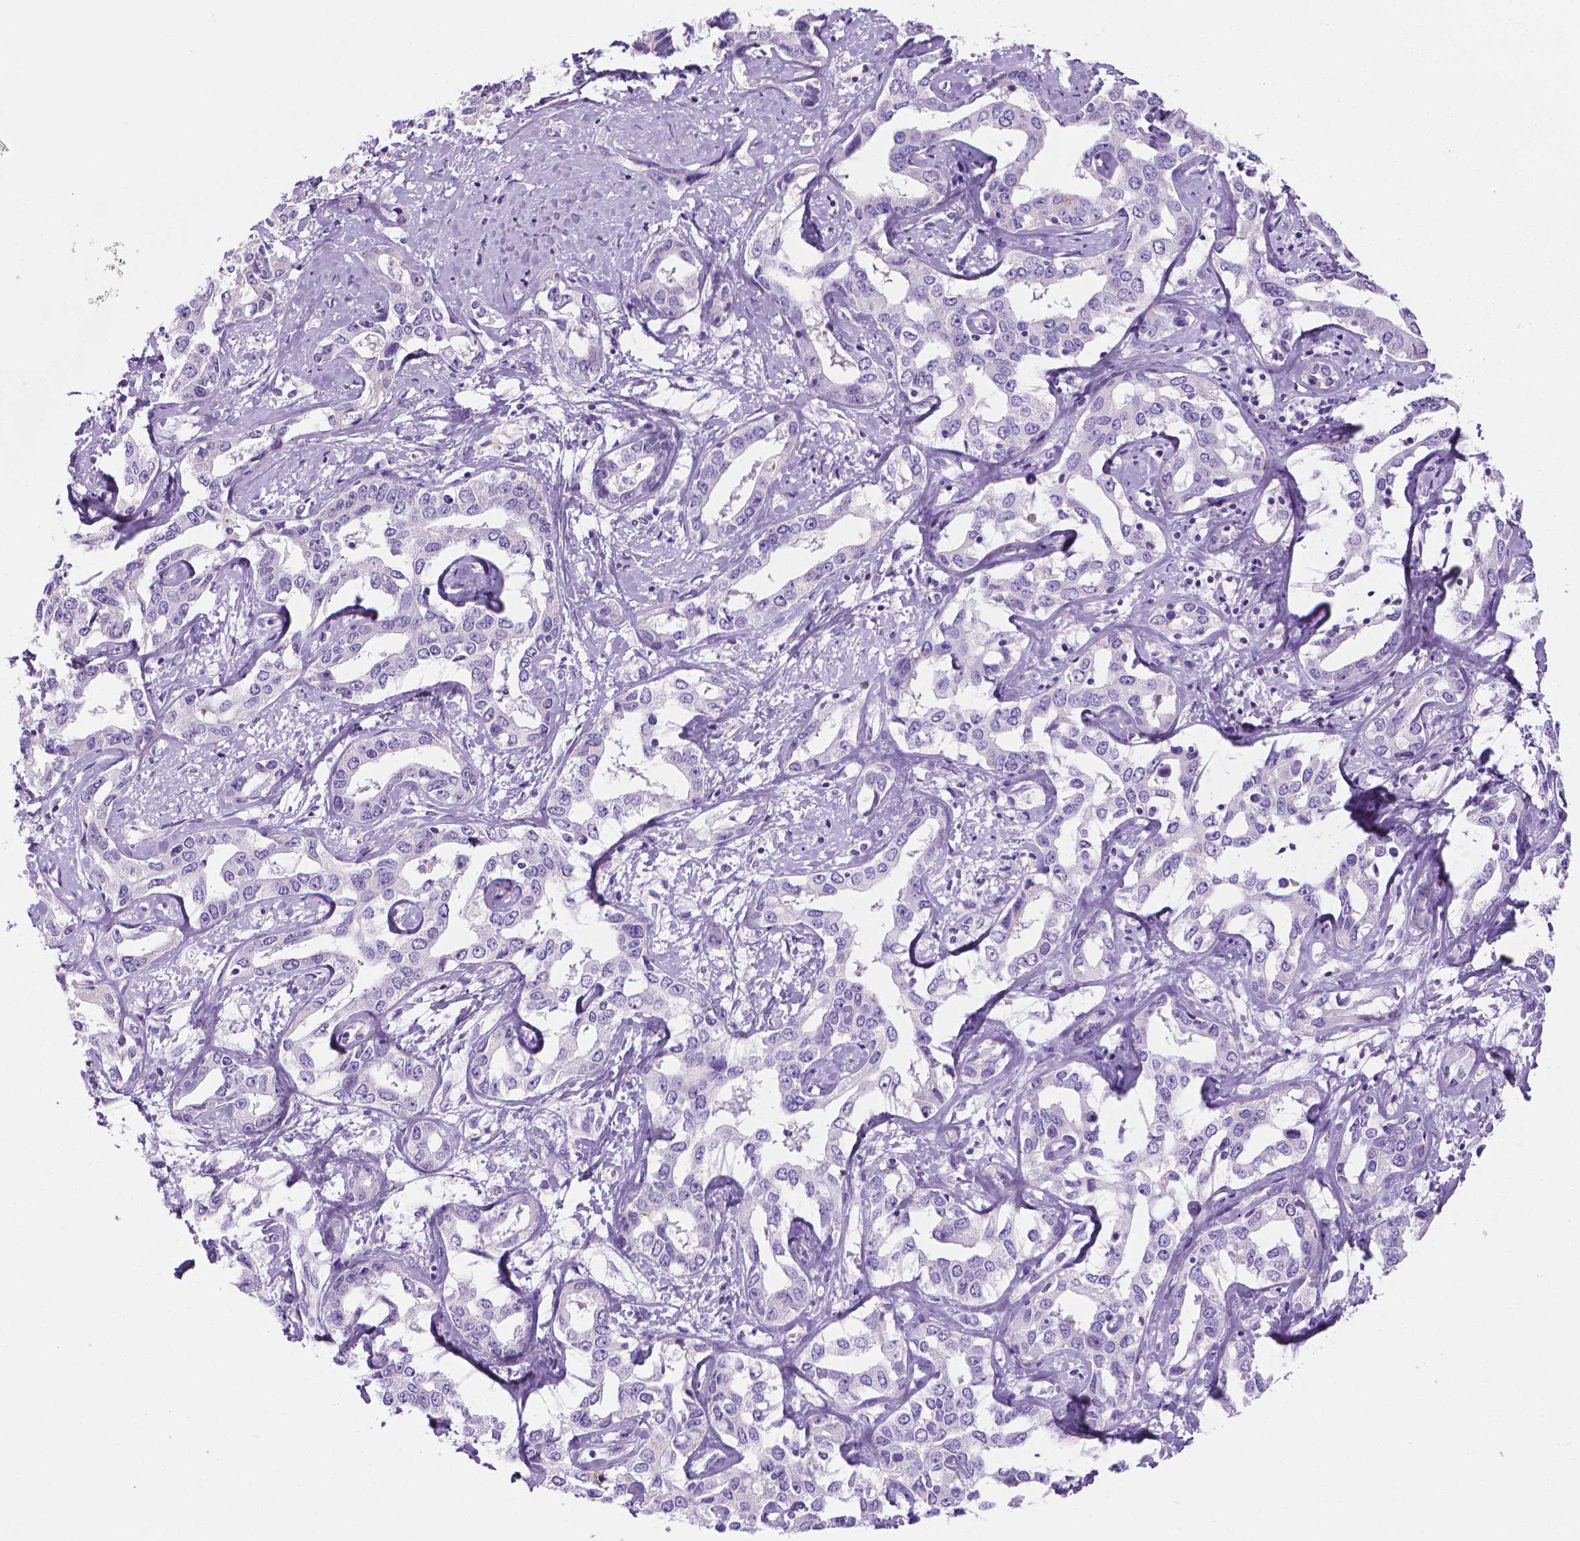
{"staining": {"intensity": "negative", "quantity": "none", "location": "none"}, "tissue": "liver cancer", "cell_type": "Tumor cells", "image_type": "cancer", "snomed": [{"axis": "morphology", "description": "Cholangiocarcinoma"}, {"axis": "topography", "description": "Liver"}], "caption": "DAB (3,3'-diaminobenzidine) immunohistochemical staining of cholangiocarcinoma (liver) reveals no significant positivity in tumor cells. Nuclei are stained in blue.", "gene": "FASN", "patient": {"sex": "male", "age": 59}}